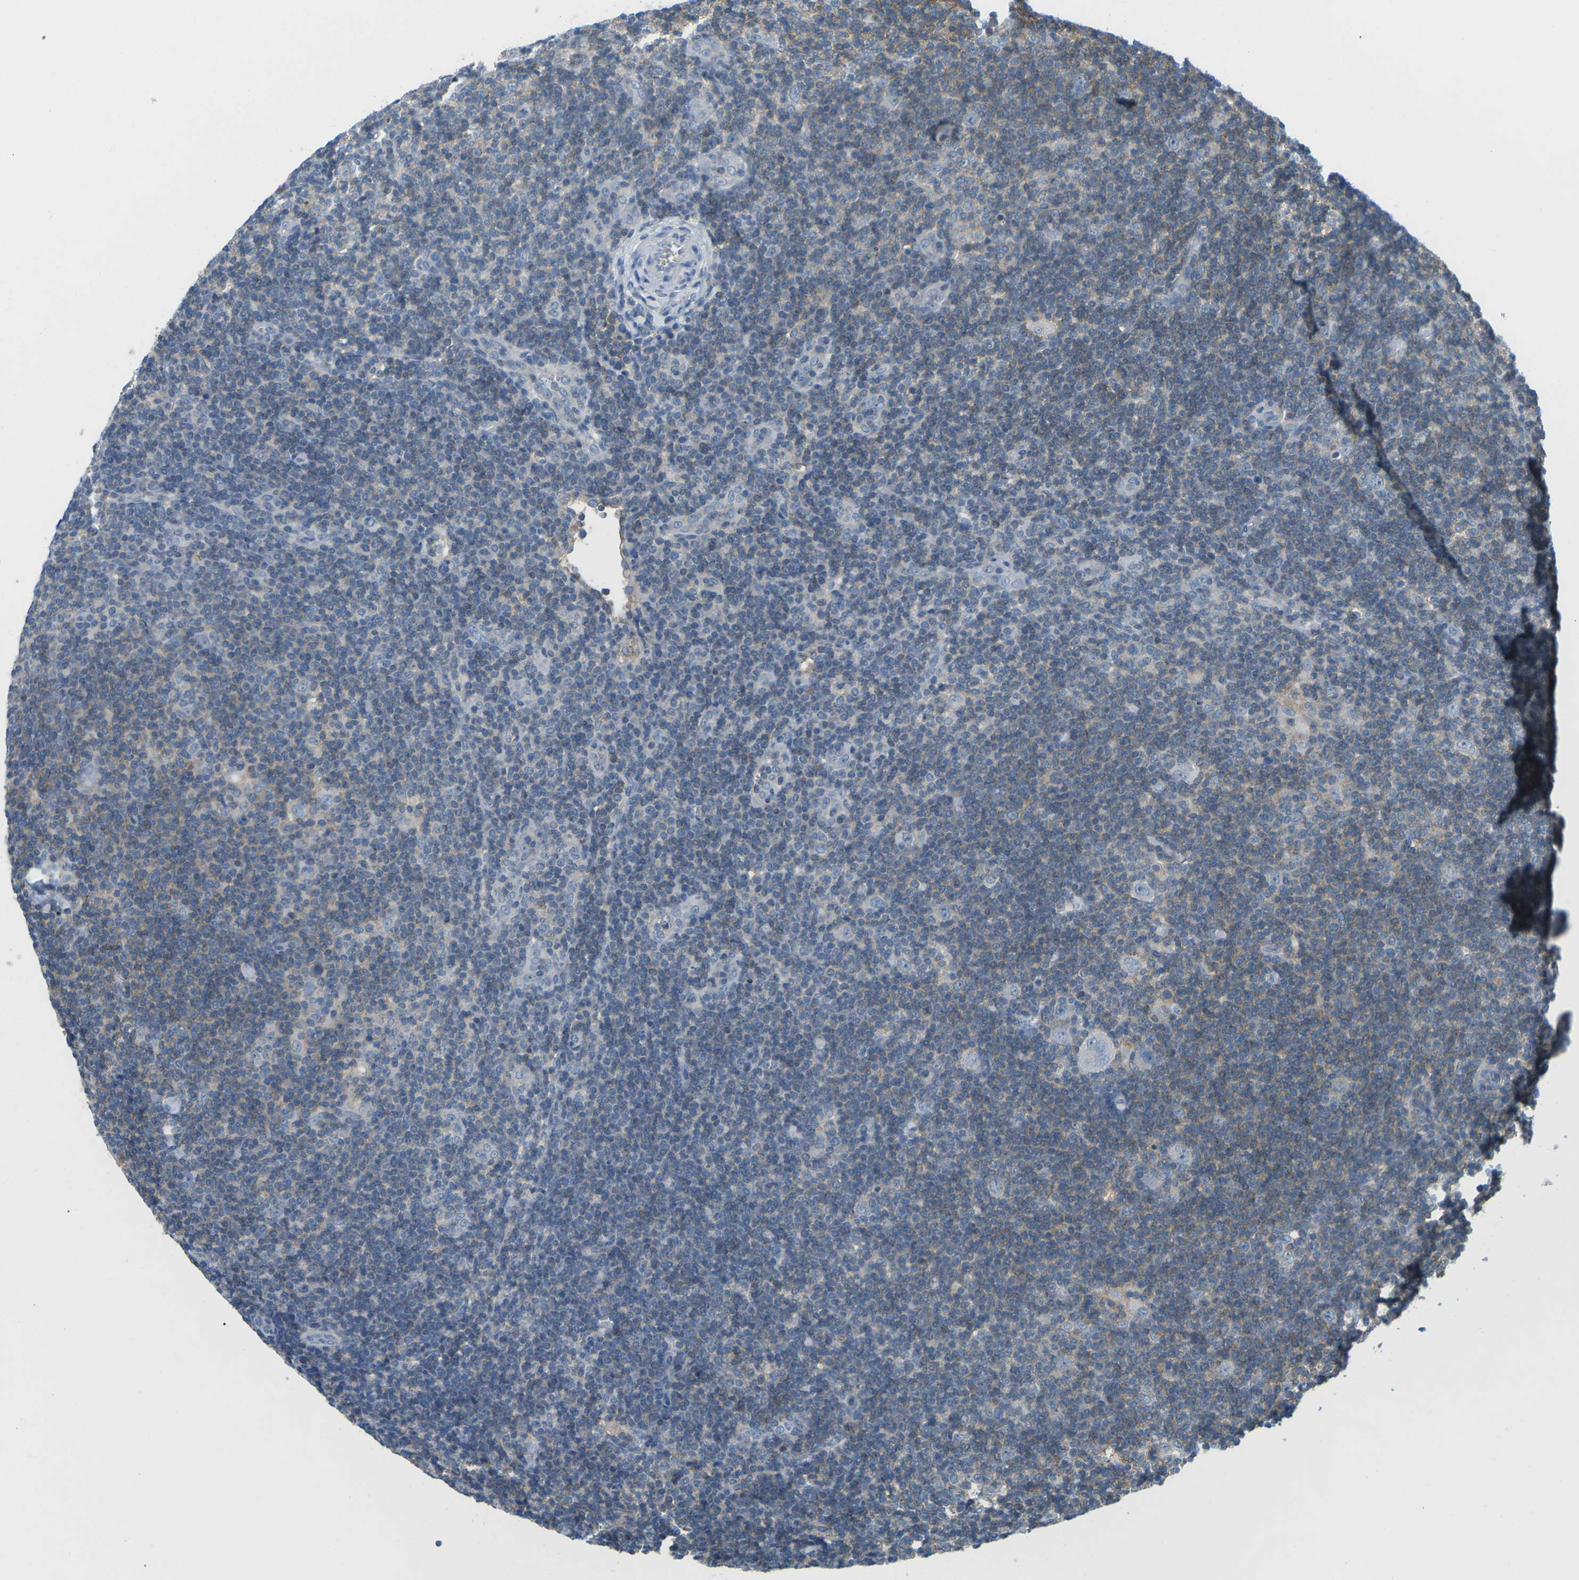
{"staining": {"intensity": "negative", "quantity": "none", "location": "none"}, "tissue": "lymphoma", "cell_type": "Tumor cells", "image_type": "cancer", "snomed": [{"axis": "morphology", "description": "Hodgkin's disease, NOS"}, {"axis": "topography", "description": "Lymph node"}], "caption": "Image shows no significant protein staining in tumor cells of lymphoma. Nuclei are stained in blue.", "gene": "CD47", "patient": {"sex": "female", "age": 57}}